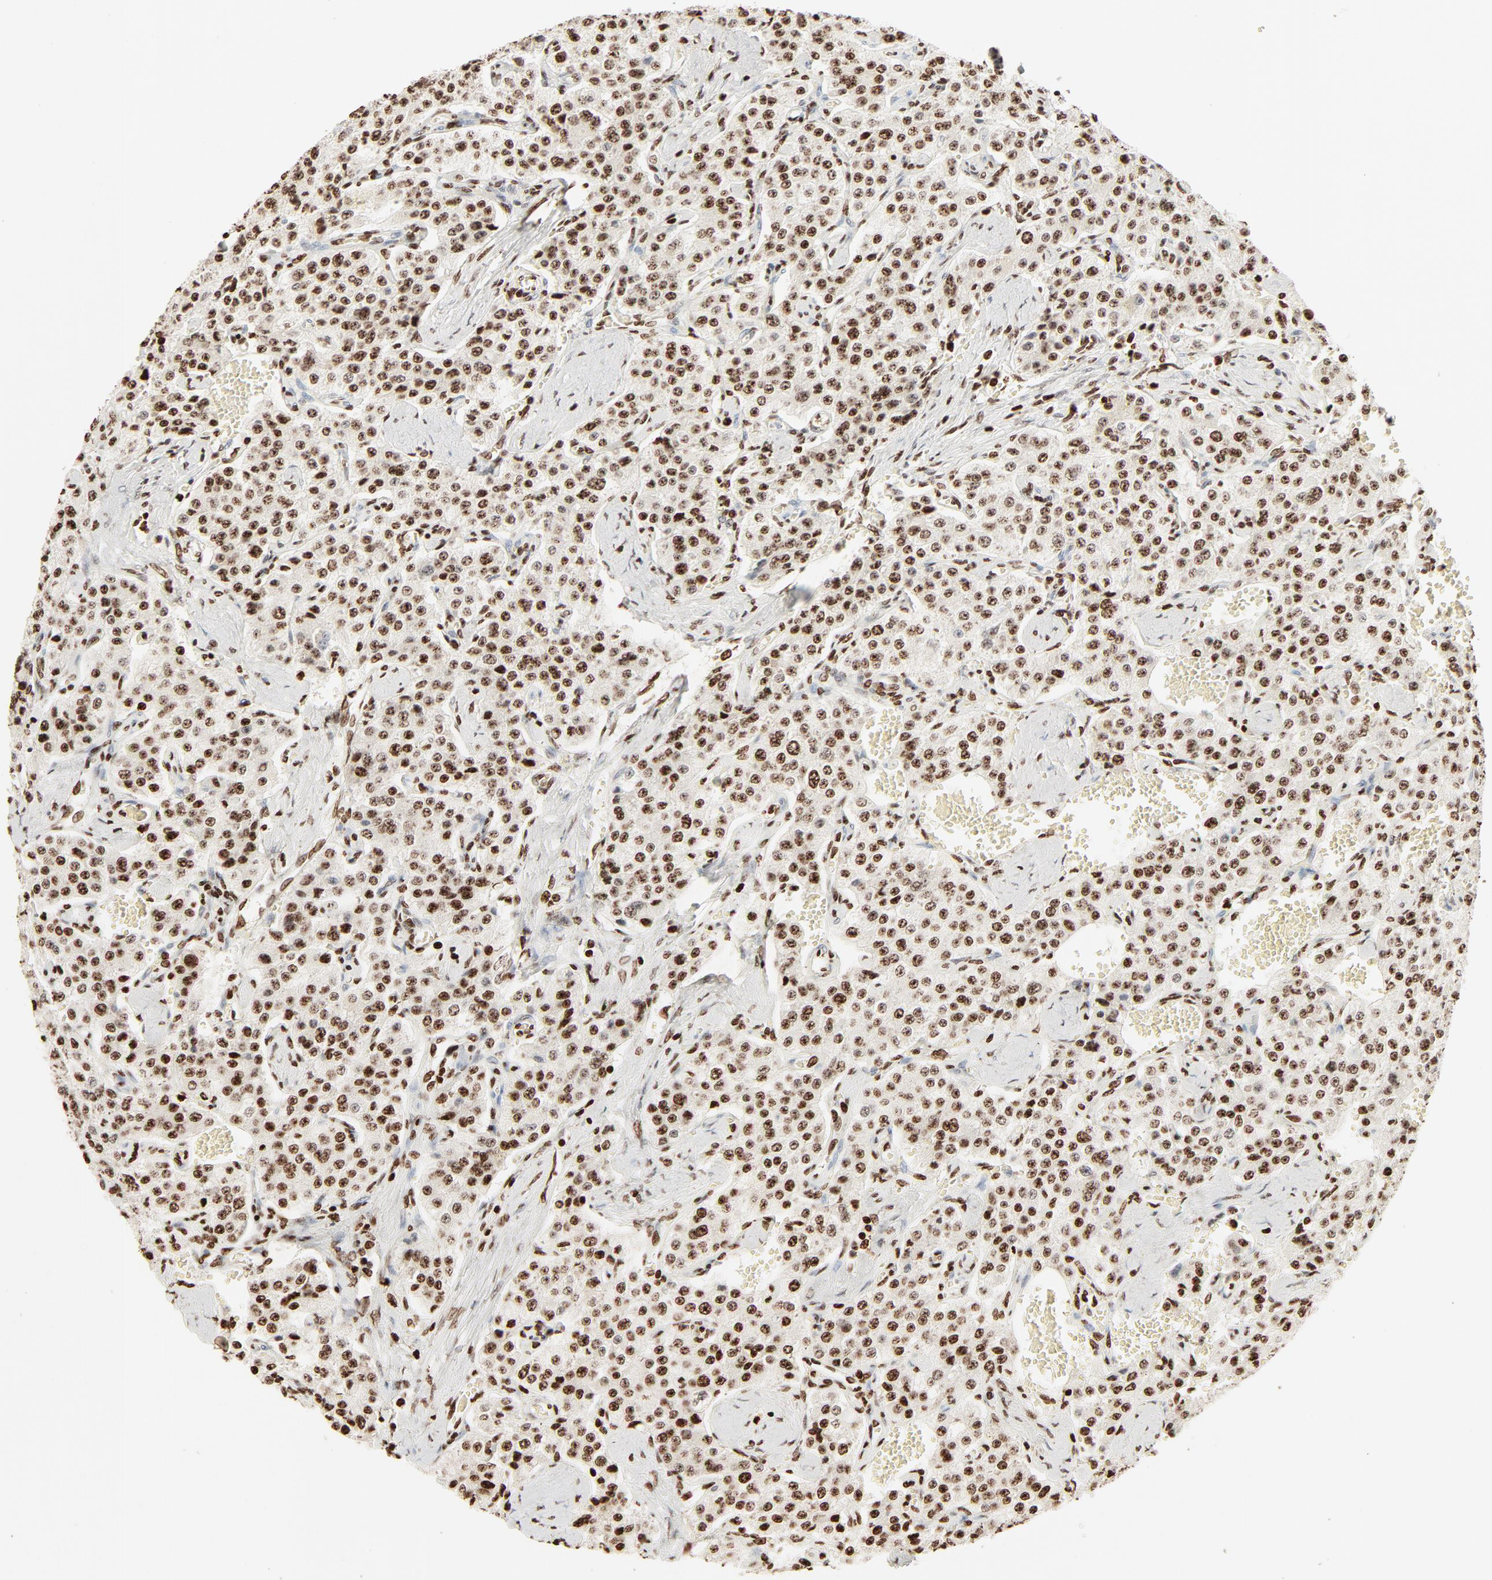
{"staining": {"intensity": "moderate", "quantity": ">75%", "location": "nuclear"}, "tissue": "carcinoid", "cell_type": "Tumor cells", "image_type": "cancer", "snomed": [{"axis": "morphology", "description": "Carcinoid, malignant, NOS"}, {"axis": "topography", "description": "Small intestine"}], "caption": "An immunohistochemistry micrograph of neoplastic tissue is shown. Protein staining in brown highlights moderate nuclear positivity in carcinoid within tumor cells.", "gene": "HMGB2", "patient": {"sex": "male", "age": 52}}